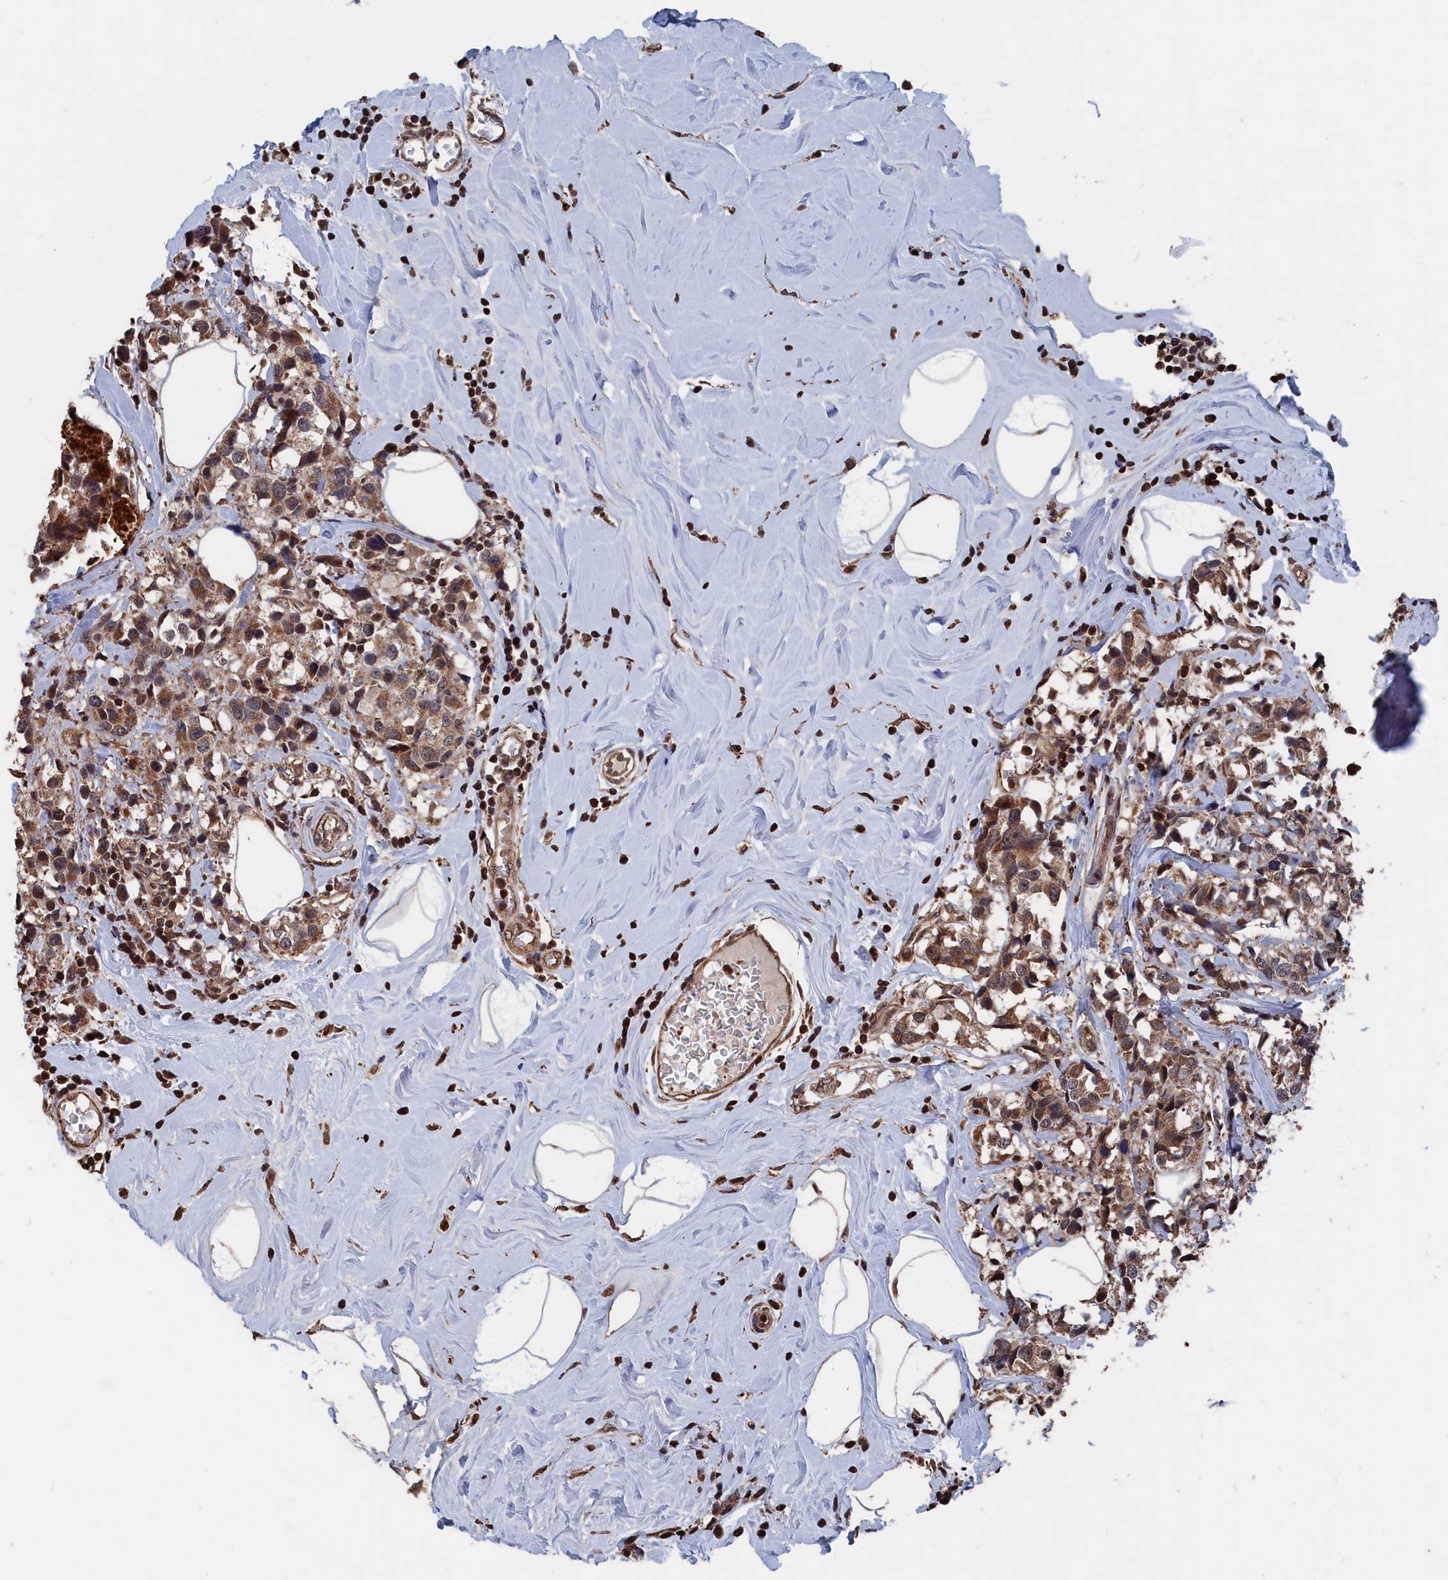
{"staining": {"intensity": "moderate", "quantity": ">75%", "location": "cytoplasmic/membranous,nuclear"}, "tissue": "breast cancer", "cell_type": "Tumor cells", "image_type": "cancer", "snomed": [{"axis": "morphology", "description": "Lobular carcinoma"}, {"axis": "topography", "description": "Breast"}], "caption": "About >75% of tumor cells in breast cancer demonstrate moderate cytoplasmic/membranous and nuclear protein expression as visualized by brown immunohistochemical staining.", "gene": "PDE12", "patient": {"sex": "female", "age": 59}}